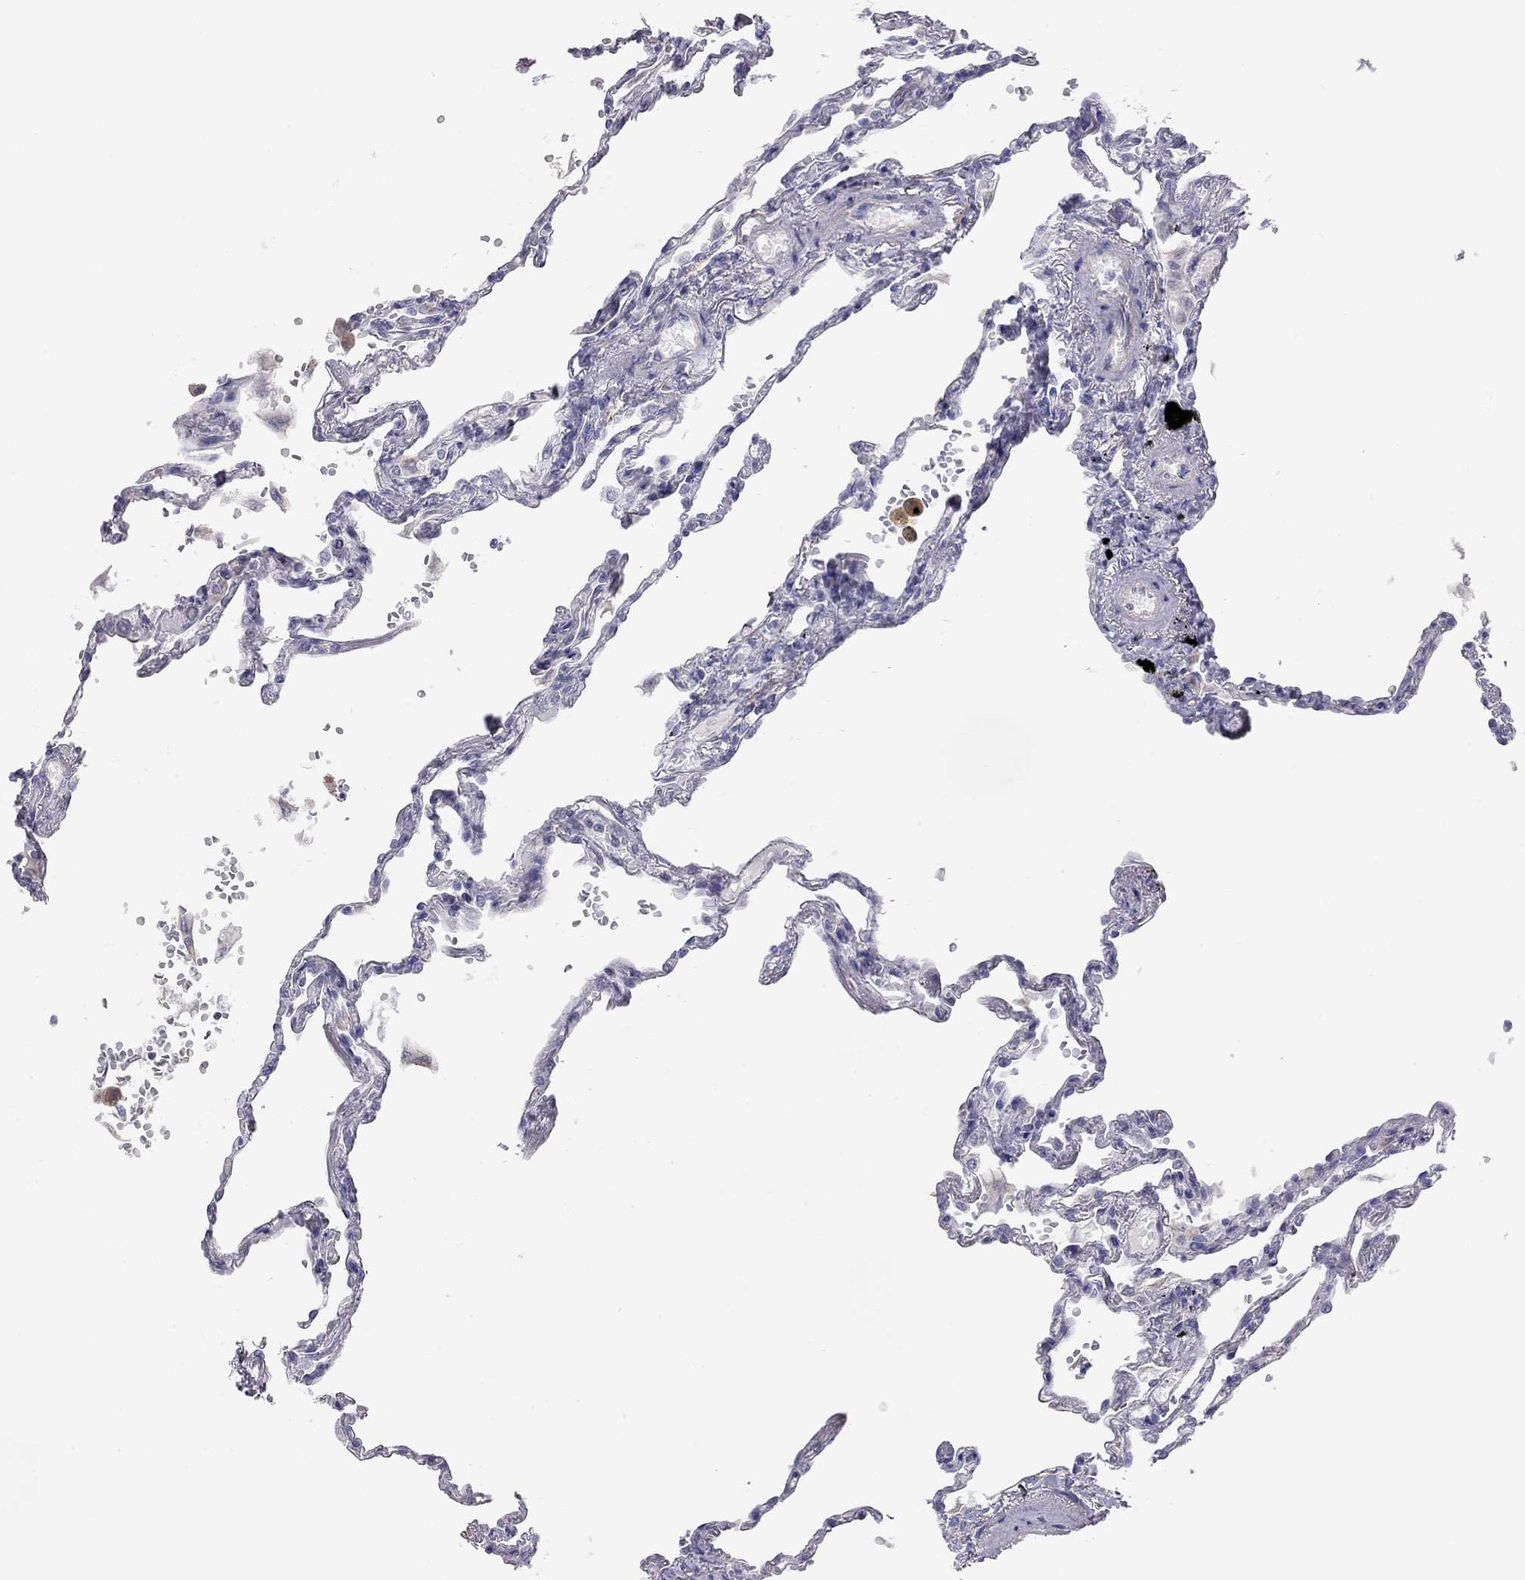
{"staining": {"intensity": "negative", "quantity": "none", "location": "none"}, "tissue": "lung", "cell_type": "Alveolar cells", "image_type": "normal", "snomed": [{"axis": "morphology", "description": "Normal tissue, NOS"}, {"axis": "topography", "description": "Lung"}], "caption": "Immunohistochemistry (IHC) photomicrograph of unremarkable lung: lung stained with DAB (3,3'-diaminobenzidine) exhibits no significant protein positivity in alveolar cells. Nuclei are stained in blue.", "gene": "GPRC5B", "patient": {"sex": "male", "age": 78}}